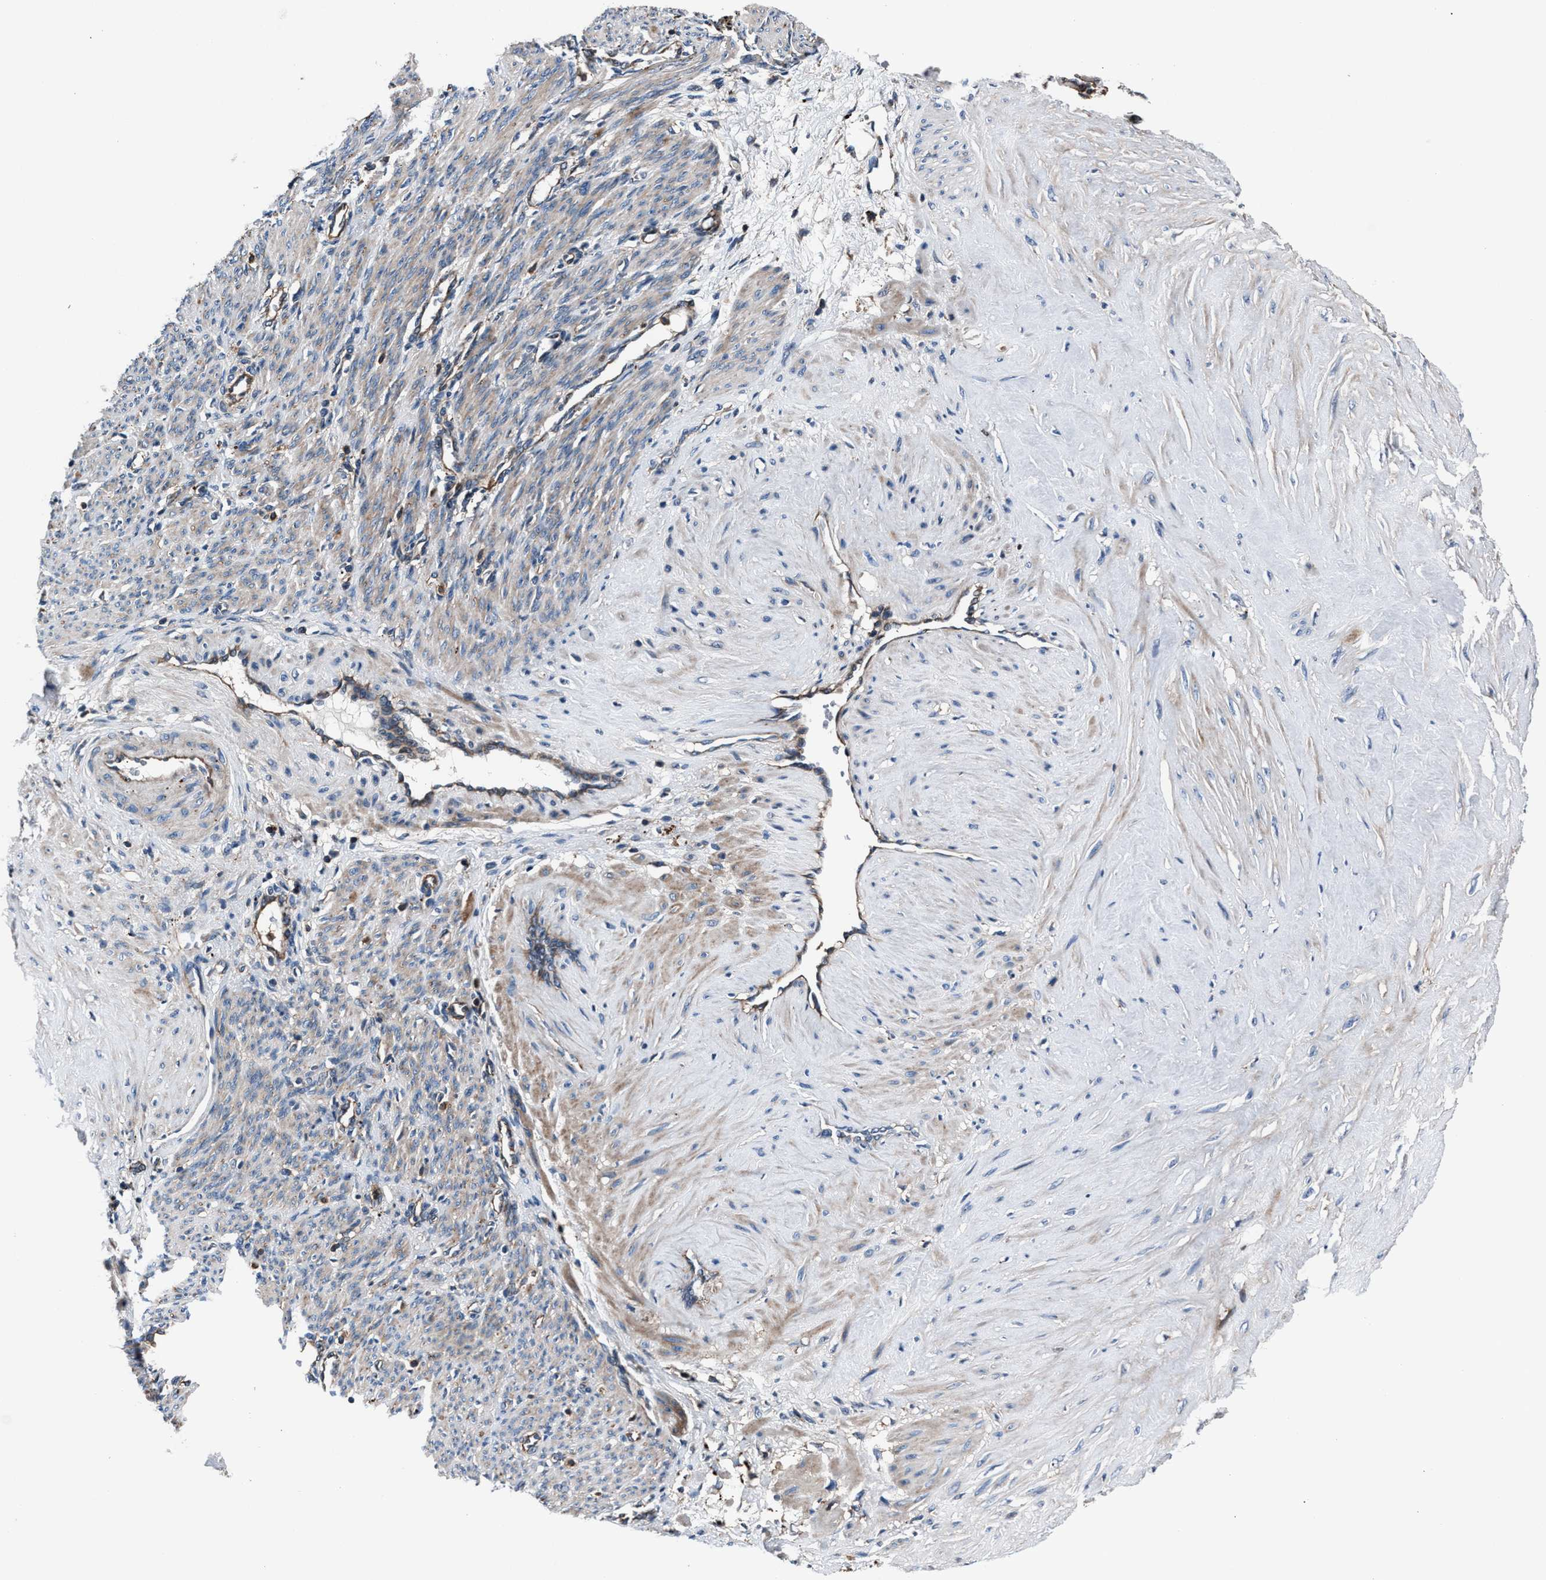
{"staining": {"intensity": "moderate", "quantity": ">75%", "location": "cytoplasmic/membranous"}, "tissue": "smooth muscle", "cell_type": "Smooth muscle cells", "image_type": "normal", "snomed": [{"axis": "morphology", "description": "Normal tissue, NOS"}, {"axis": "topography", "description": "Endometrium"}], "caption": "Smooth muscle cells exhibit medium levels of moderate cytoplasmic/membranous staining in about >75% of cells in normal smooth muscle. (DAB IHC with brightfield microscopy, high magnification).", "gene": "MFSD11", "patient": {"sex": "female", "age": 33}}